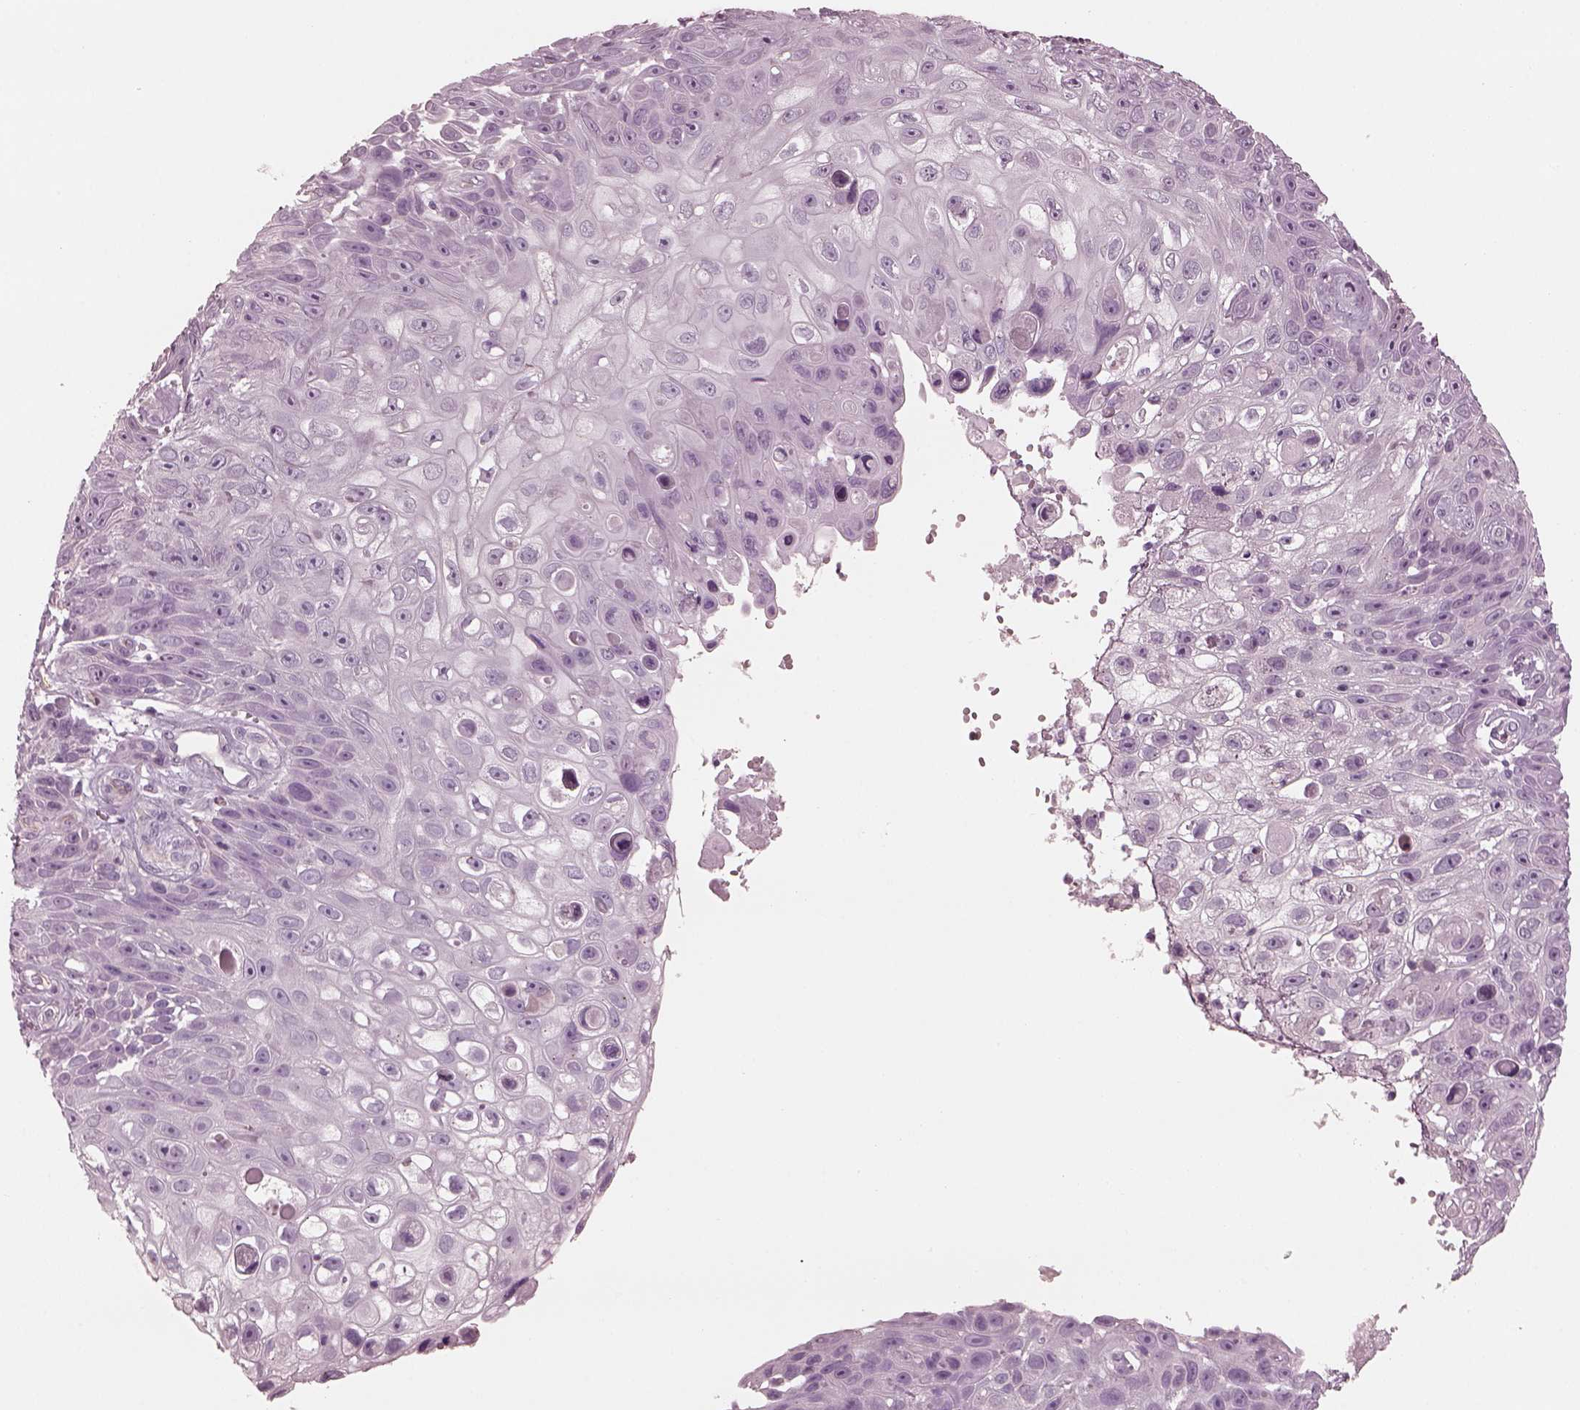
{"staining": {"intensity": "negative", "quantity": "none", "location": "none"}, "tissue": "skin cancer", "cell_type": "Tumor cells", "image_type": "cancer", "snomed": [{"axis": "morphology", "description": "Squamous cell carcinoma, NOS"}, {"axis": "topography", "description": "Skin"}], "caption": "Immunohistochemistry (IHC) of skin cancer displays no staining in tumor cells.", "gene": "EIF4E1B", "patient": {"sex": "male", "age": 82}}